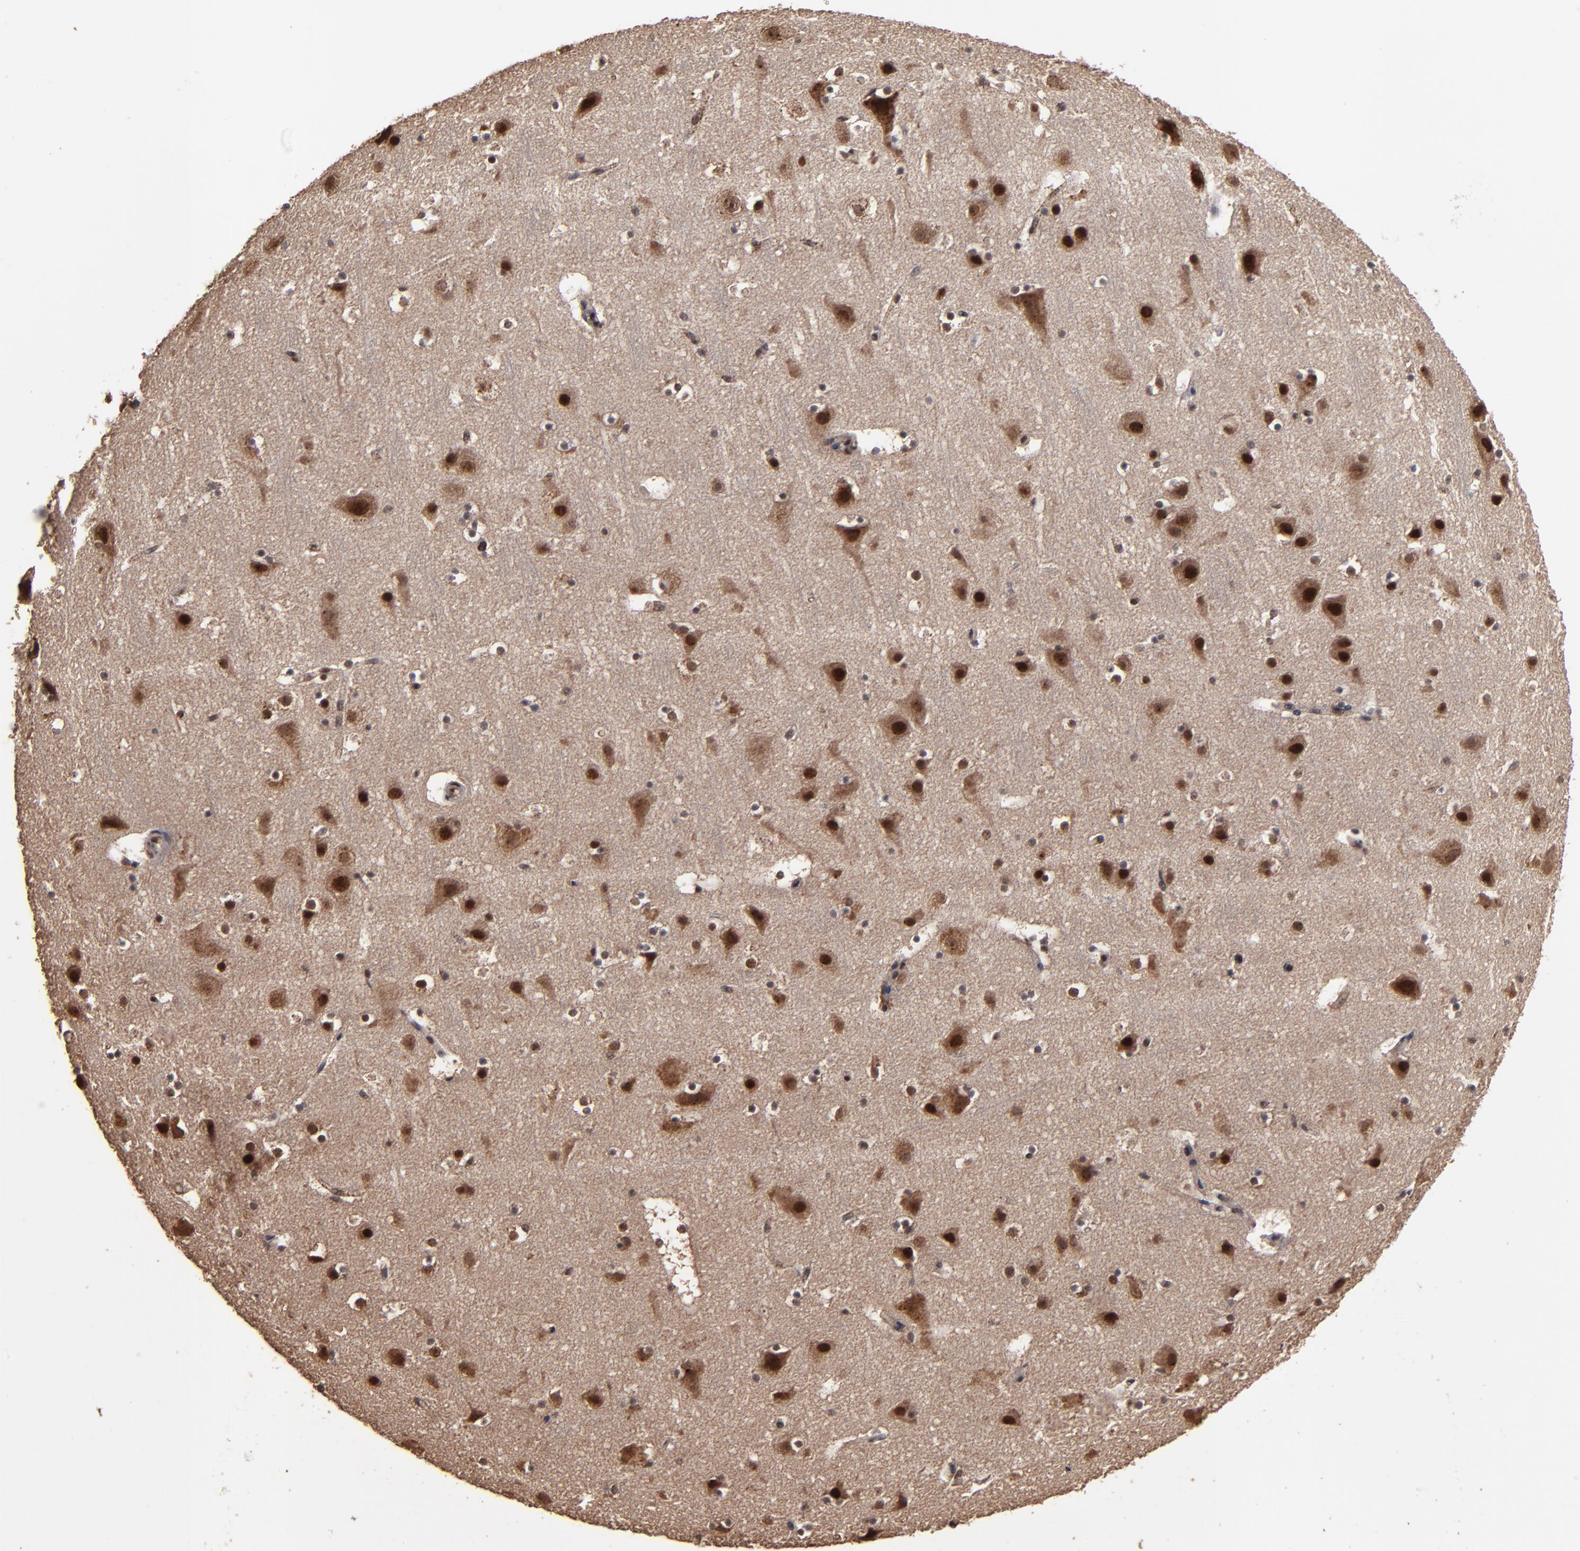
{"staining": {"intensity": "moderate", "quantity": ">75%", "location": "cytoplasmic/membranous,nuclear"}, "tissue": "cerebral cortex", "cell_type": "Endothelial cells", "image_type": "normal", "snomed": [{"axis": "morphology", "description": "Normal tissue, NOS"}, {"axis": "topography", "description": "Cerebral cortex"}], "caption": "IHC histopathology image of unremarkable cerebral cortex stained for a protein (brown), which demonstrates medium levels of moderate cytoplasmic/membranous,nuclear staining in about >75% of endothelial cells.", "gene": "NXF2B", "patient": {"sex": "male", "age": 45}}